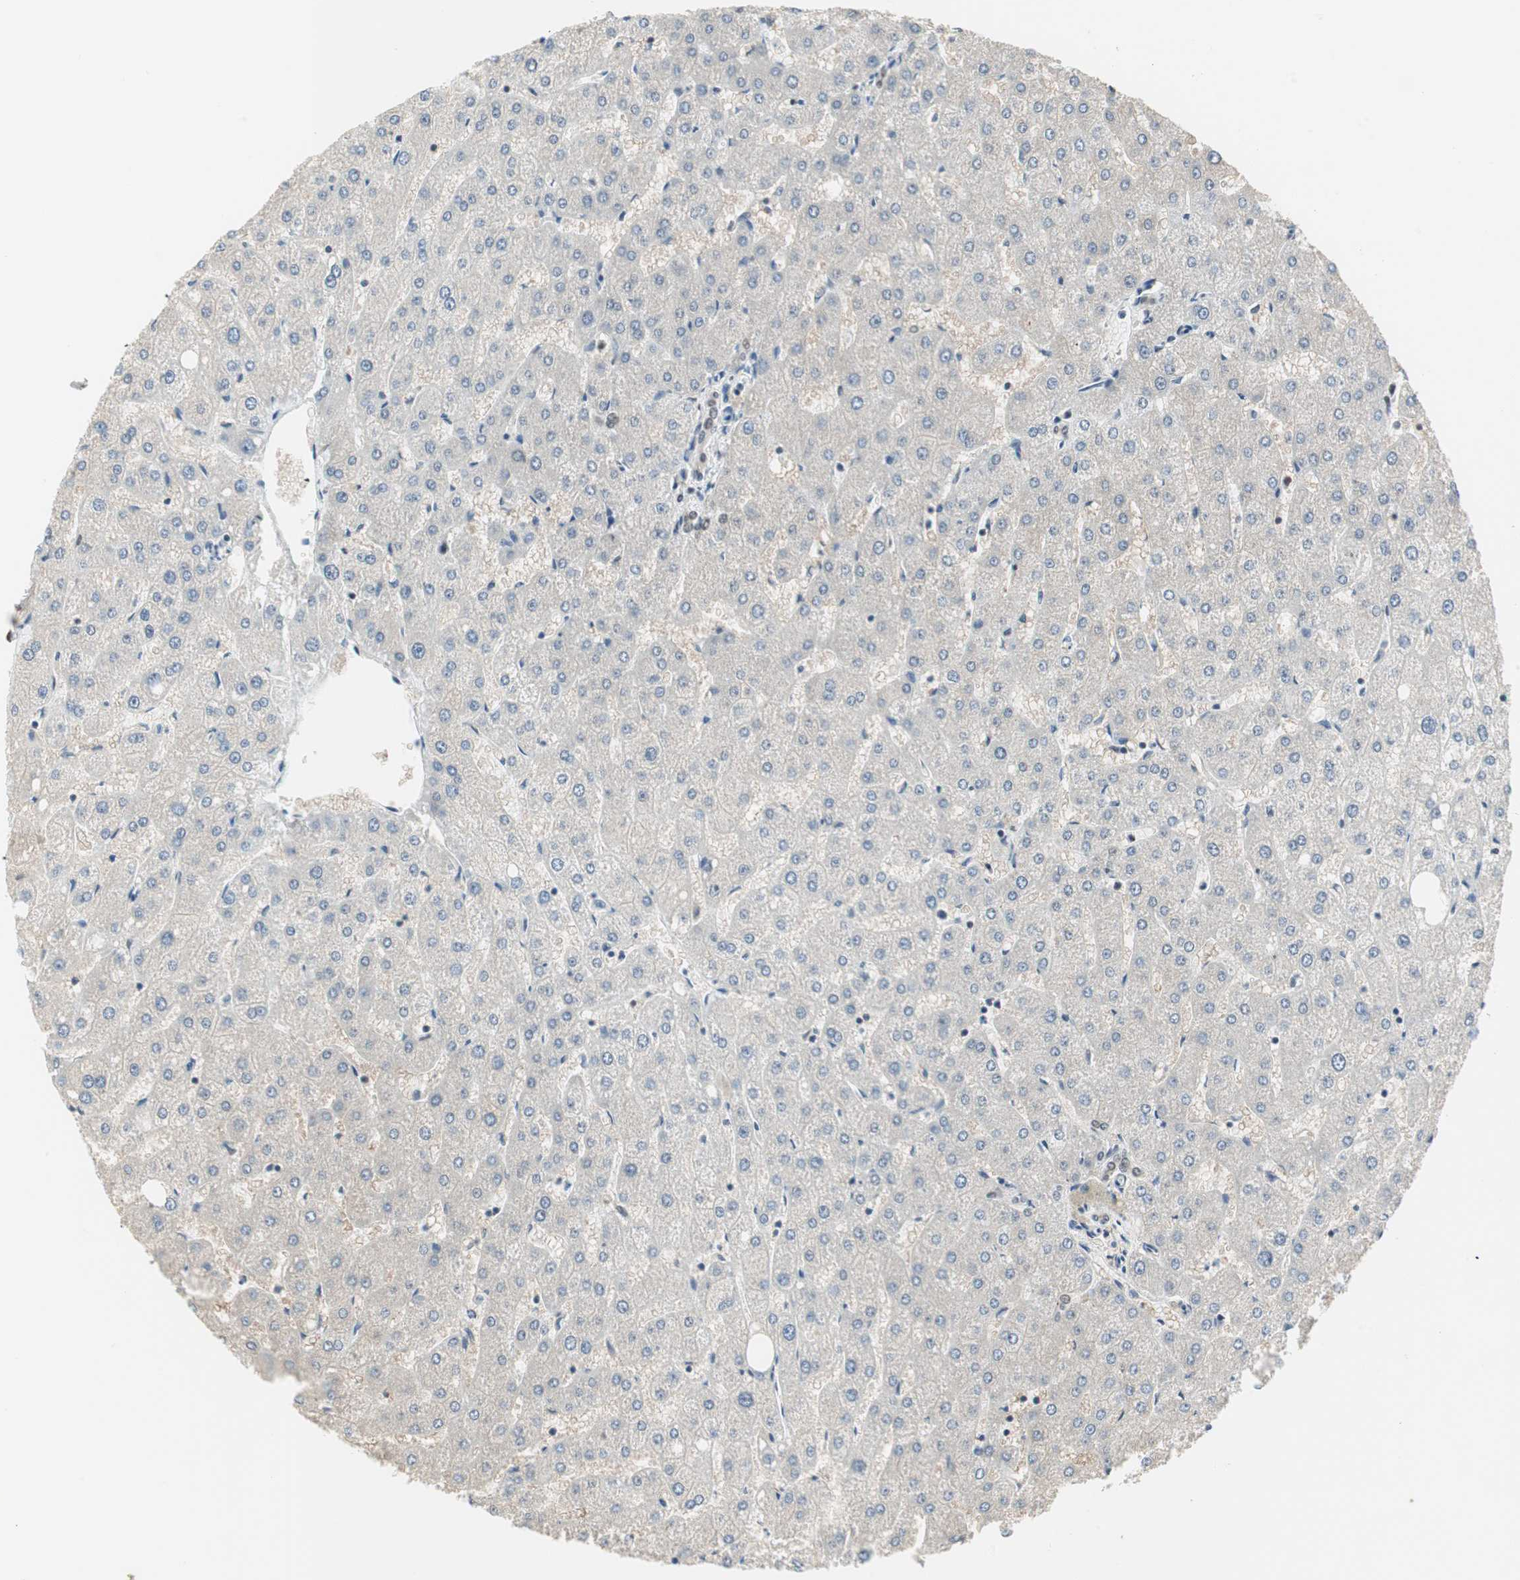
{"staining": {"intensity": "weak", "quantity": ">75%", "location": "nuclear"}, "tissue": "liver", "cell_type": "Cholangiocytes", "image_type": "normal", "snomed": [{"axis": "morphology", "description": "Normal tissue, NOS"}, {"axis": "topography", "description": "Liver"}], "caption": "The photomicrograph exhibits immunohistochemical staining of benign liver. There is weak nuclear positivity is appreciated in approximately >75% of cholangiocytes. The protein is stained brown, and the nuclei are stained in blue (DAB IHC with brightfield microscopy, high magnification).", "gene": "ZBTB17", "patient": {"sex": "male", "age": 67}}